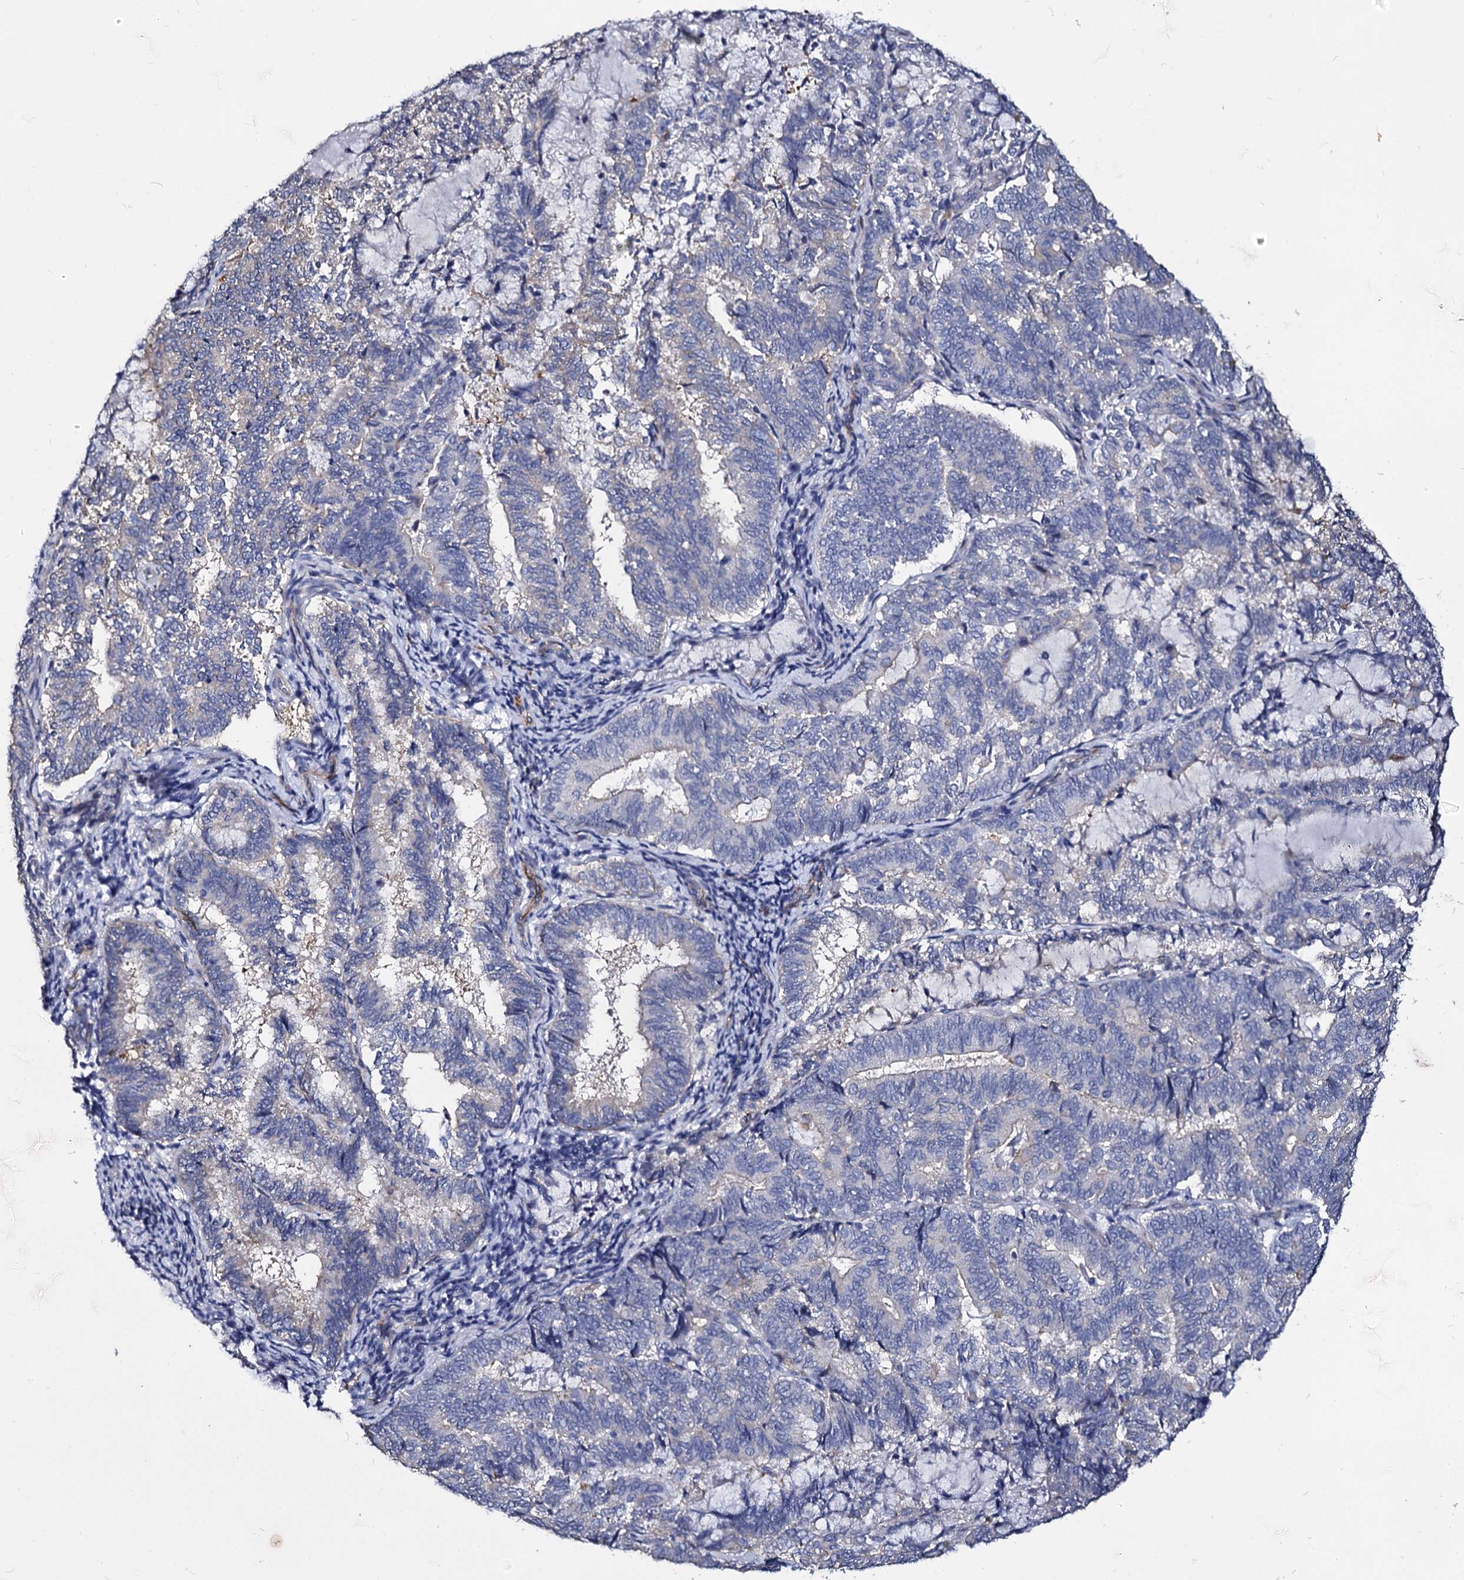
{"staining": {"intensity": "negative", "quantity": "none", "location": "none"}, "tissue": "endometrial cancer", "cell_type": "Tumor cells", "image_type": "cancer", "snomed": [{"axis": "morphology", "description": "Adenocarcinoma, NOS"}, {"axis": "topography", "description": "Endometrium"}], "caption": "DAB immunohistochemical staining of endometrial adenocarcinoma demonstrates no significant expression in tumor cells.", "gene": "CBFB", "patient": {"sex": "female", "age": 80}}